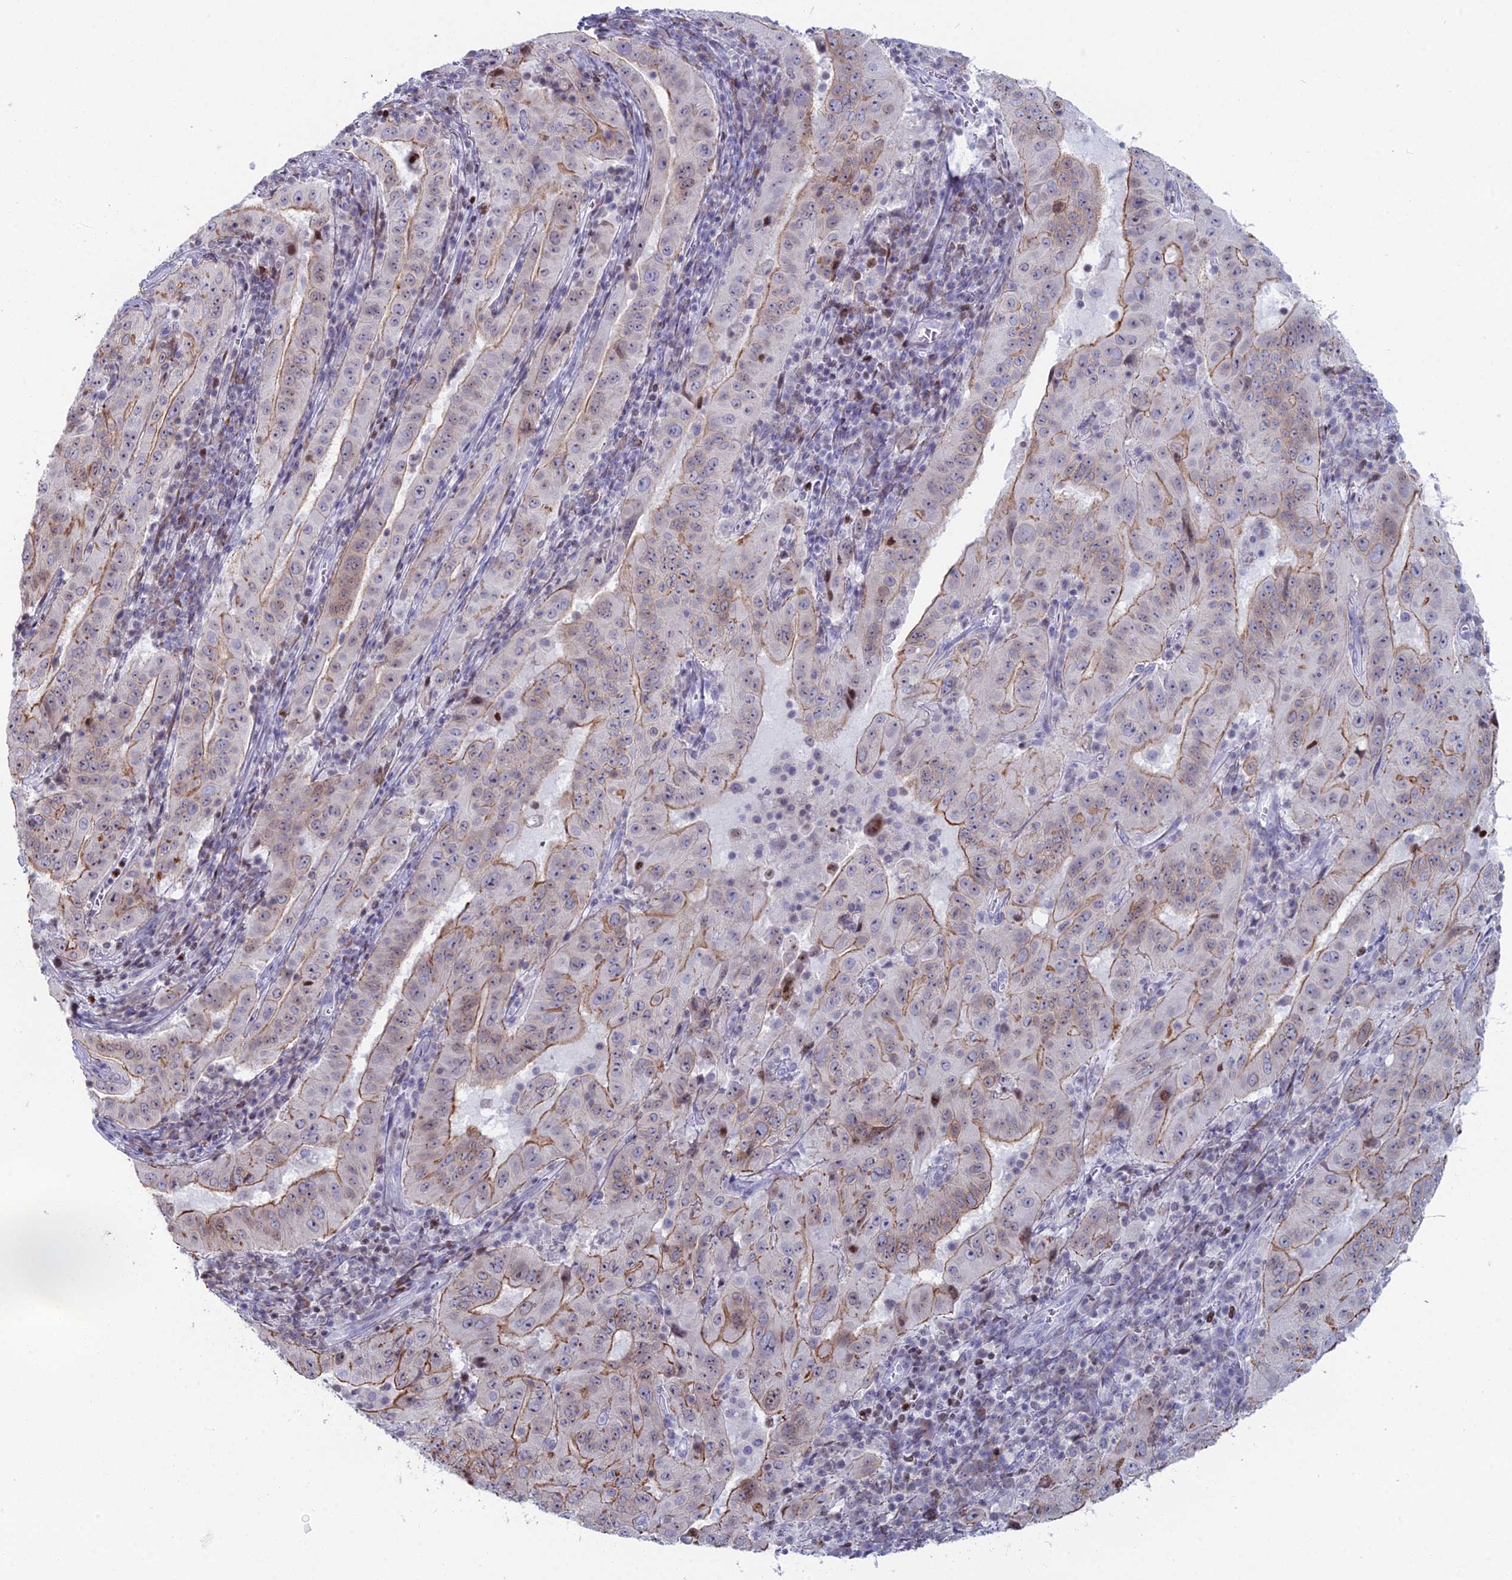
{"staining": {"intensity": "moderate", "quantity": "25%-75%", "location": "cytoplasmic/membranous"}, "tissue": "pancreatic cancer", "cell_type": "Tumor cells", "image_type": "cancer", "snomed": [{"axis": "morphology", "description": "Adenocarcinoma, NOS"}, {"axis": "topography", "description": "Pancreas"}], "caption": "Pancreatic cancer (adenocarcinoma) stained for a protein shows moderate cytoplasmic/membranous positivity in tumor cells.", "gene": "CERS6", "patient": {"sex": "male", "age": 63}}